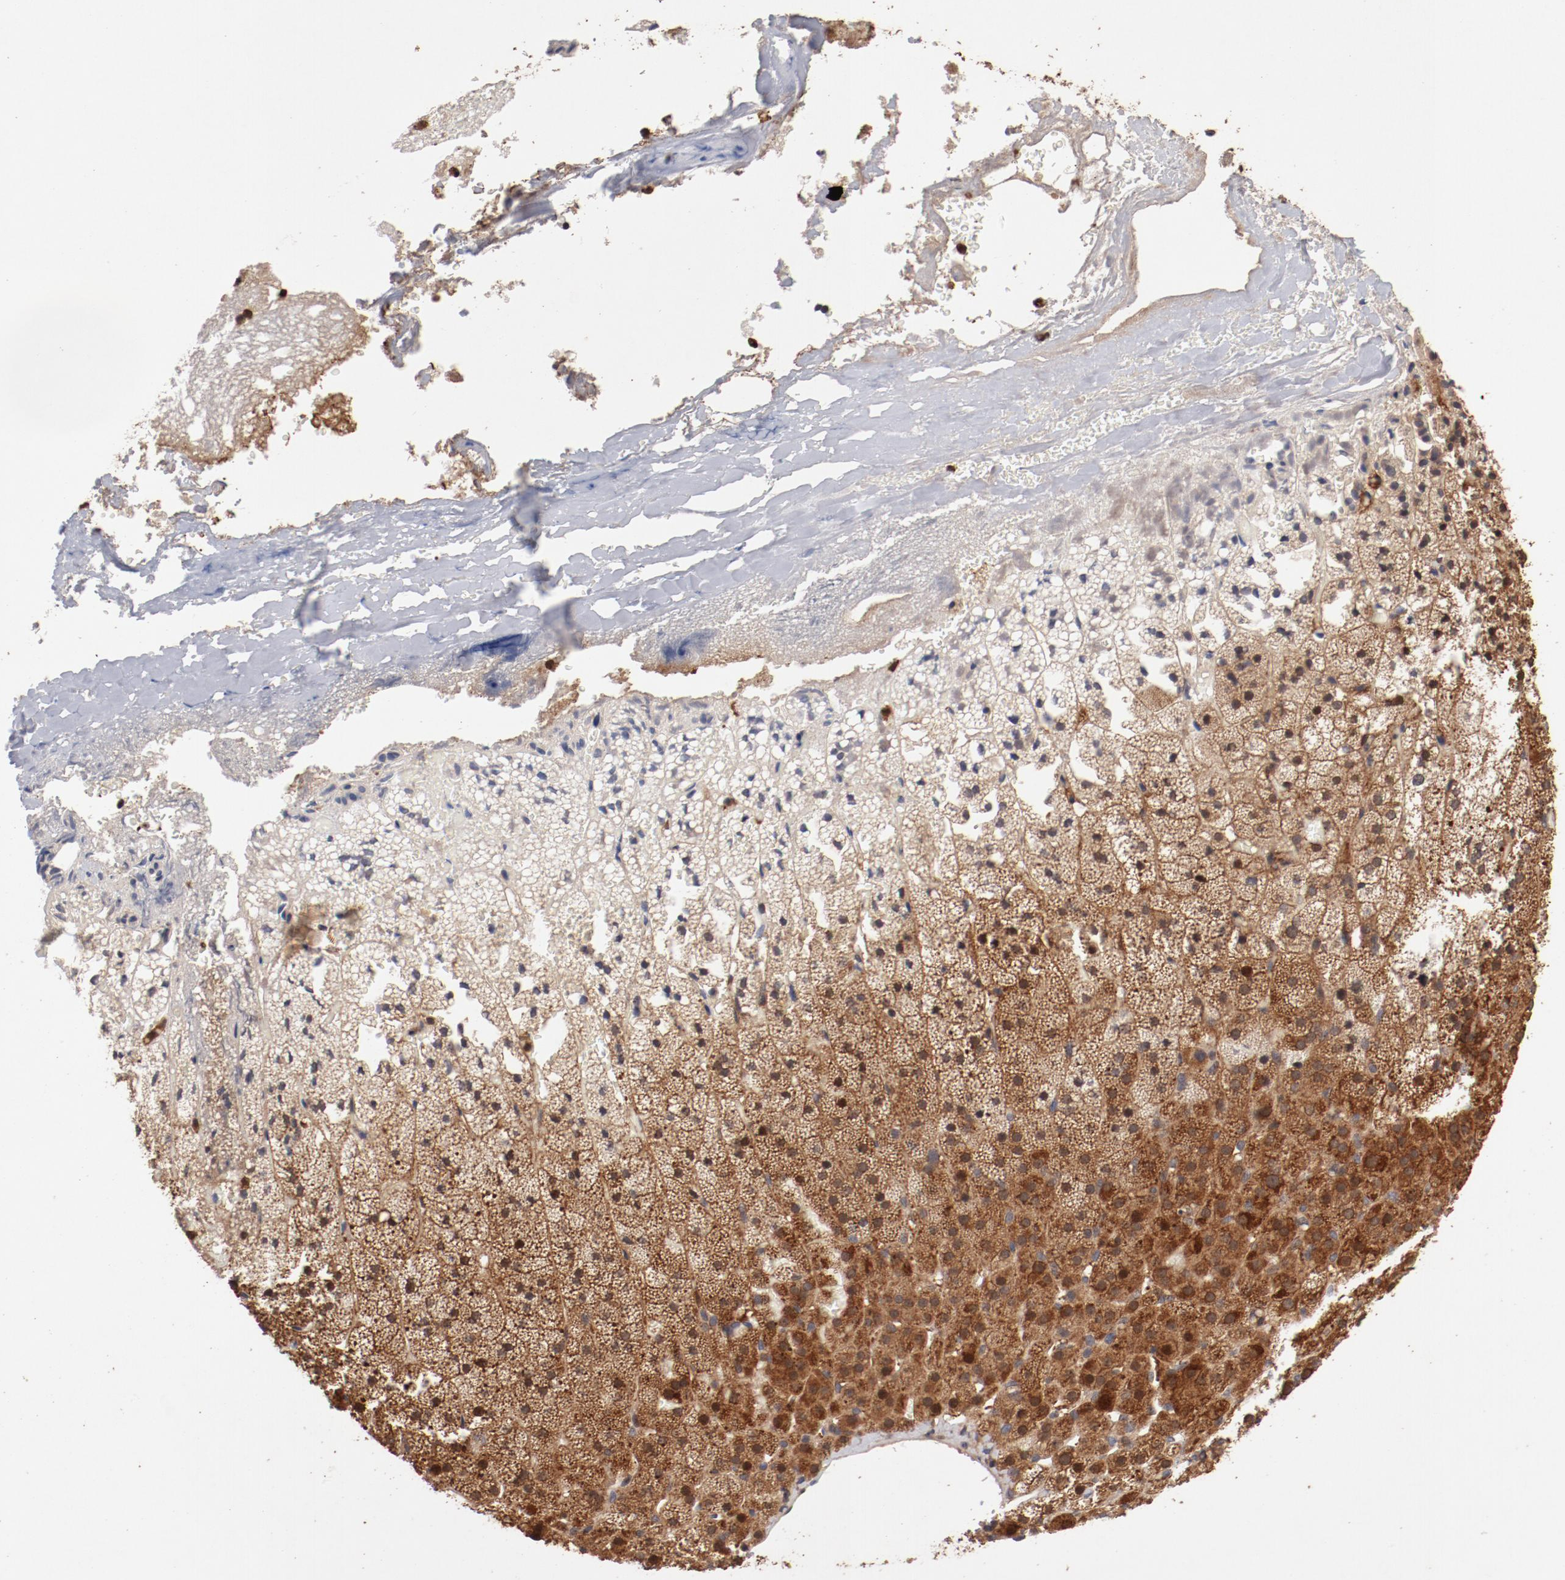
{"staining": {"intensity": "moderate", "quantity": ">75%", "location": "cytoplasmic/membranous,nuclear"}, "tissue": "adrenal gland", "cell_type": "Glandular cells", "image_type": "normal", "snomed": [{"axis": "morphology", "description": "Normal tissue, NOS"}, {"axis": "topography", "description": "Adrenal gland"}], "caption": "Human adrenal gland stained for a protein (brown) displays moderate cytoplasmic/membranous,nuclear positive positivity in about >75% of glandular cells.", "gene": "GUF1", "patient": {"sex": "male", "age": 35}}